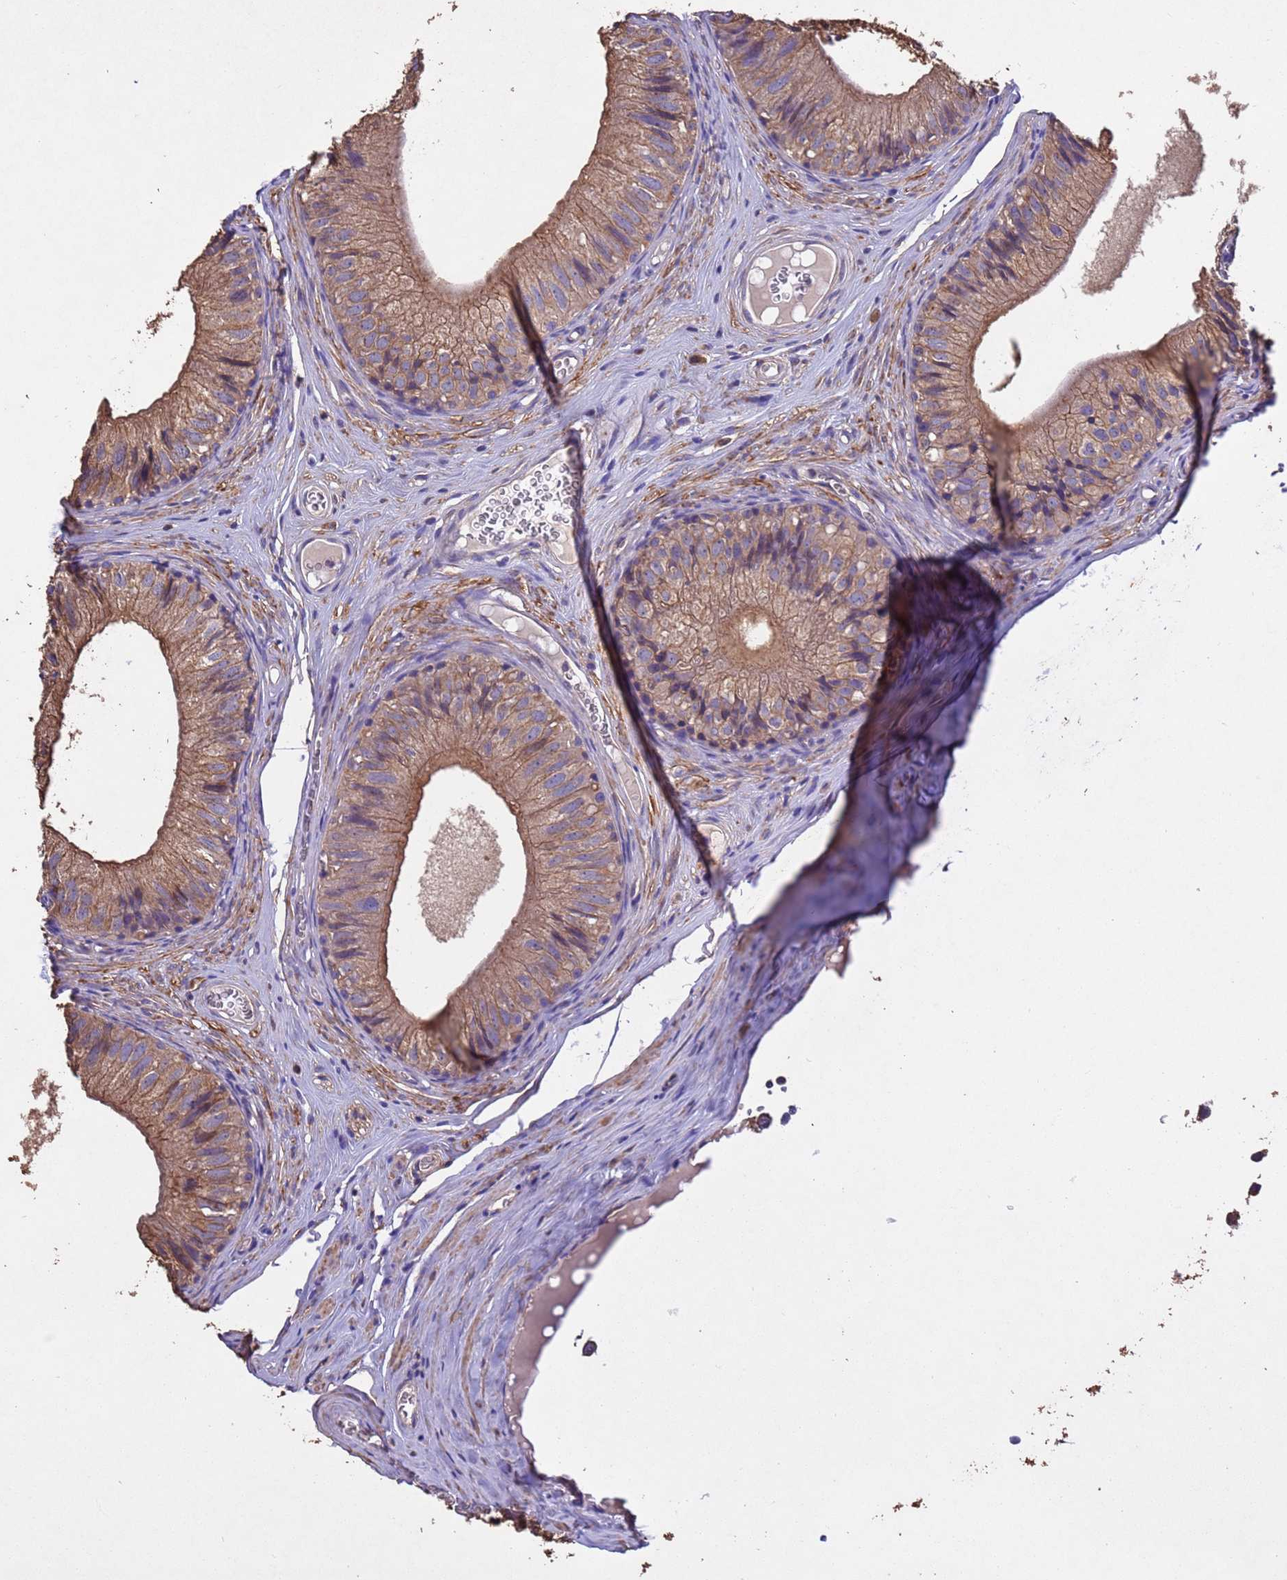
{"staining": {"intensity": "moderate", "quantity": ">75%", "location": "cytoplasmic/membranous"}, "tissue": "epididymis", "cell_type": "Glandular cells", "image_type": "normal", "snomed": [{"axis": "morphology", "description": "Normal tissue, NOS"}, {"axis": "topography", "description": "Epididymis"}], "caption": "Immunohistochemistry (IHC) image of benign epididymis: epididymis stained using immunohistochemistry (IHC) shows medium levels of moderate protein expression localized specifically in the cytoplasmic/membranous of glandular cells, appearing as a cytoplasmic/membranous brown color.", "gene": "MTX3", "patient": {"sex": "male", "age": 36}}